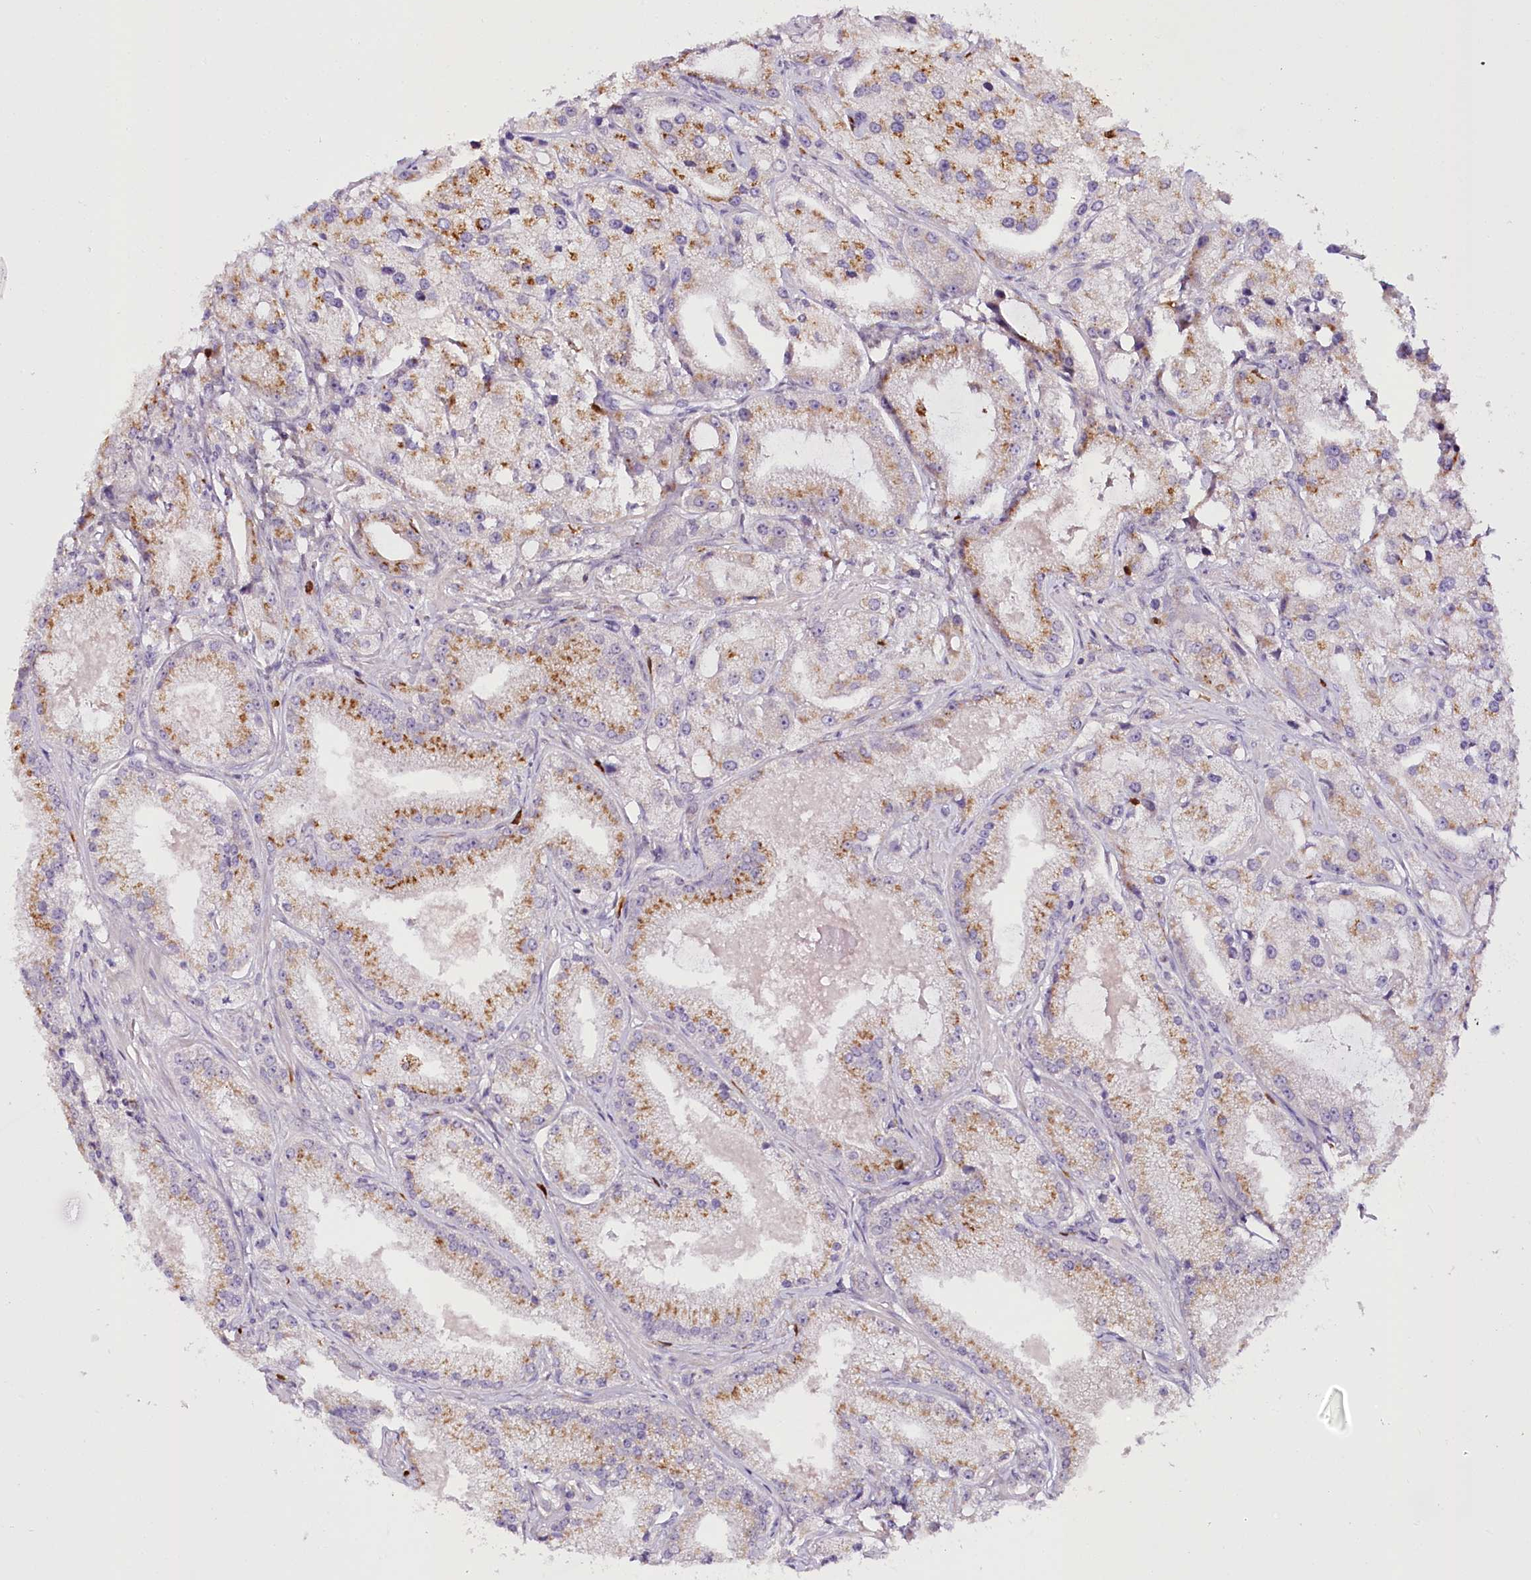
{"staining": {"intensity": "moderate", "quantity": ">75%", "location": "cytoplasmic/membranous"}, "tissue": "prostate cancer", "cell_type": "Tumor cells", "image_type": "cancer", "snomed": [{"axis": "morphology", "description": "Adenocarcinoma, Low grade"}, {"axis": "topography", "description": "Prostate"}], "caption": "Protein positivity by immunohistochemistry (IHC) displays moderate cytoplasmic/membranous expression in about >75% of tumor cells in prostate cancer (adenocarcinoma (low-grade)).", "gene": "VWA5A", "patient": {"sex": "male", "age": 69}}